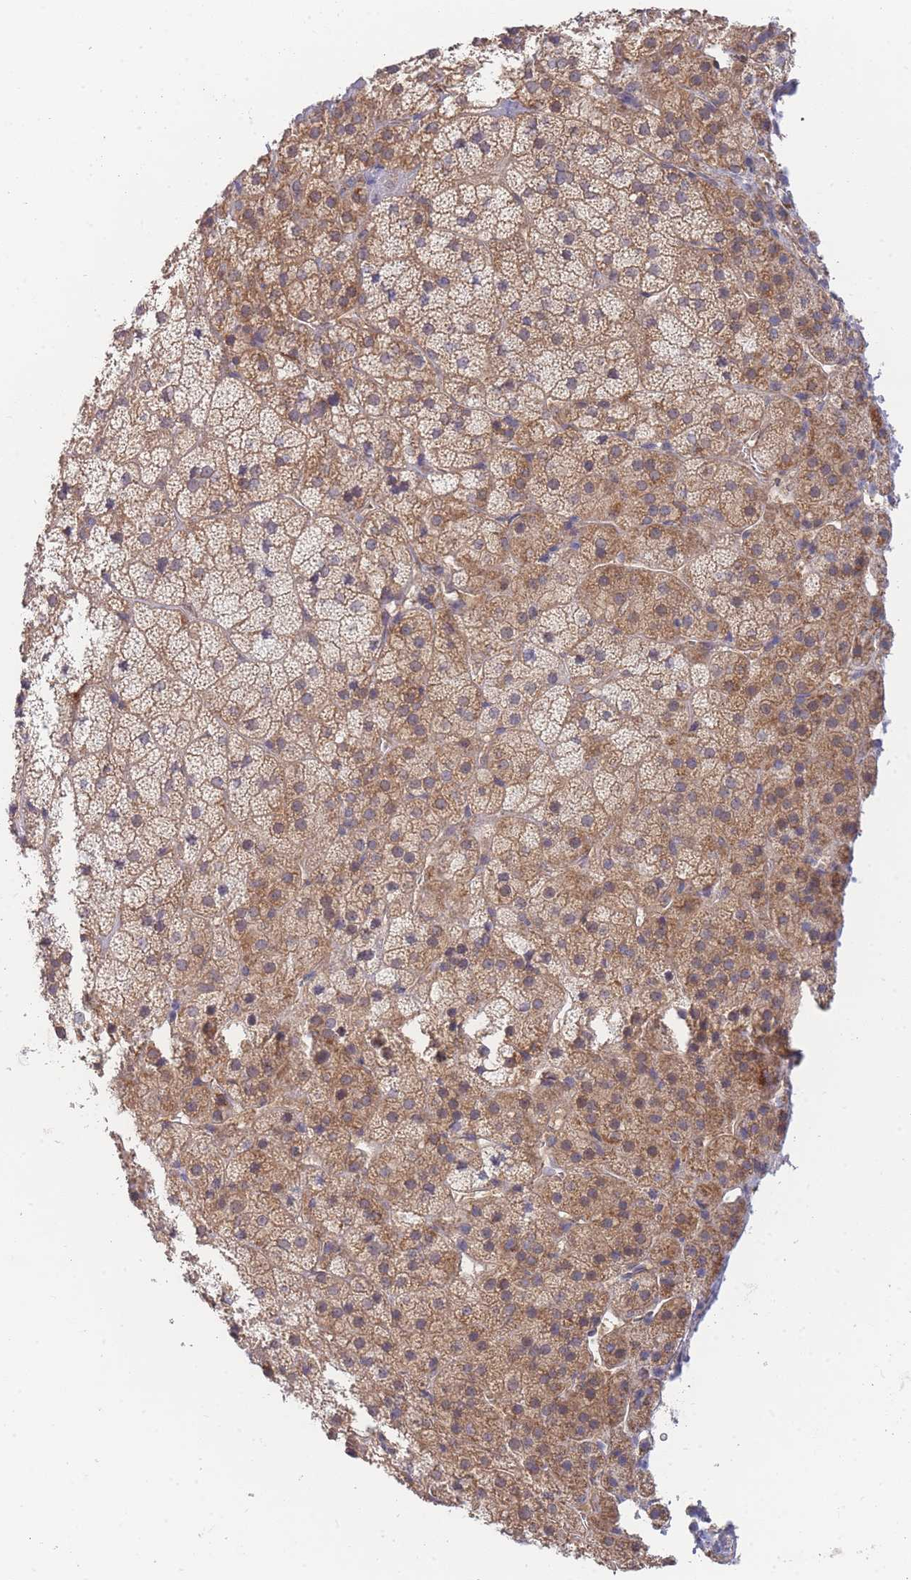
{"staining": {"intensity": "moderate", "quantity": ">75%", "location": "cytoplasmic/membranous"}, "tissue": "adrenal gland", "cell_type": "Glandular cells", "image_type": "normal", "snomed": [{"axis": "morphology", "description": "Normal tissue, NOS"}, {"axis": "topography", "description": "Adrenal gland"}], "caption": "Adrenal gland stained with immunohistochemistry reveals moderate cytoplasmic/membranous expression in about >75% of glandular cells.", "gene": "MRPS18B", "patient": {"sex": "female", "age": 70}}